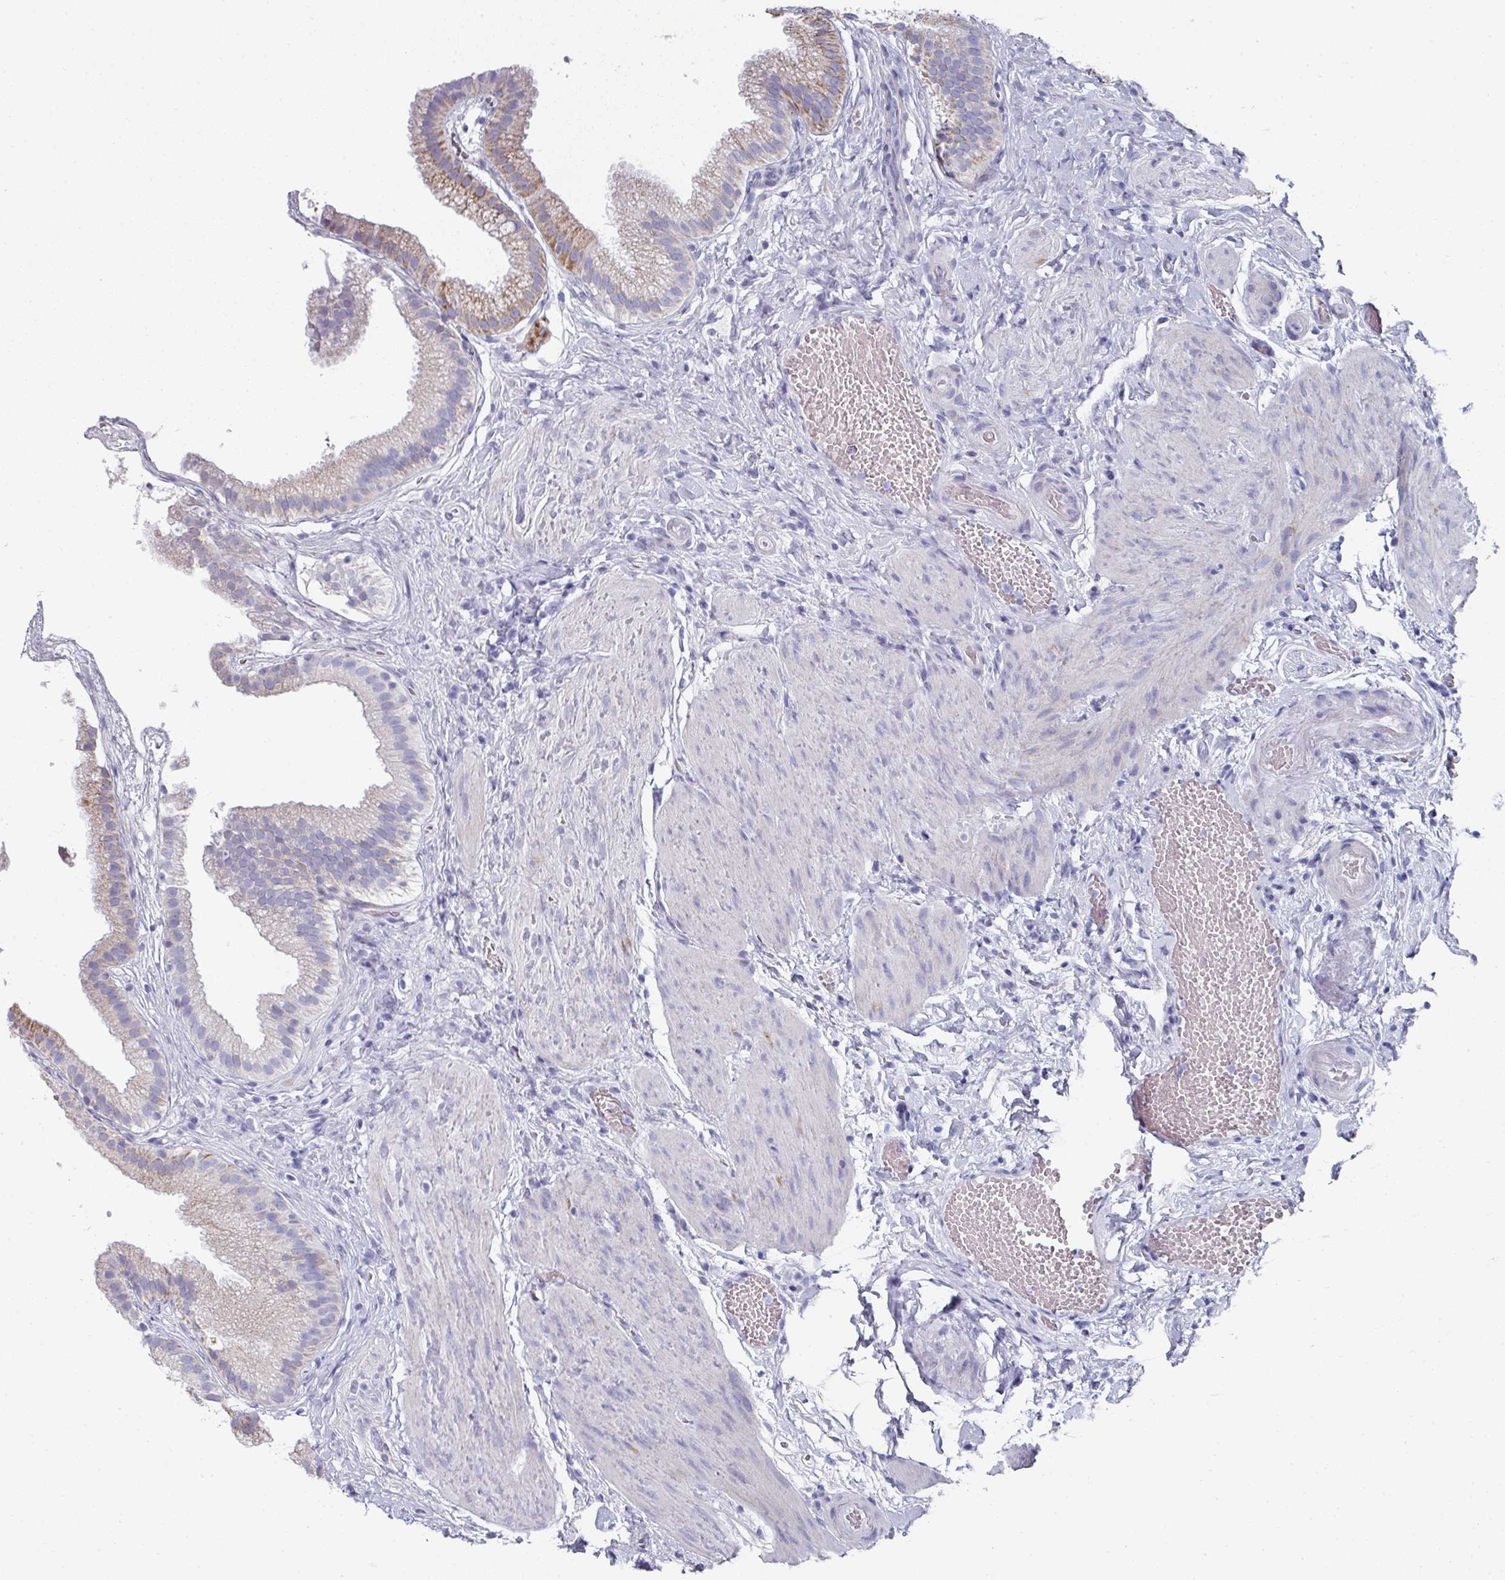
{"staining": {"intensity": "weak", "quantity": "25%-75%", "location": "cytoplasmic/membranous"}, "tissue": "gallbladder", "cell_type": "Glandular cells", "image_type": "normal", "snomed": [{"axis": "morphology", "description": "Normal tissue, NOS"}, {"axis": "topography", "description": "Gallbladder"}], "caption": "Immunohistochemistry (DAB) staining of unremarkable gallbladder displays weak cytoplasmic/membranous protein expression in about 25%-75% of glandular cells.", "gene": "SETBP1", "patient": {"sex": "female", "age": 63}}